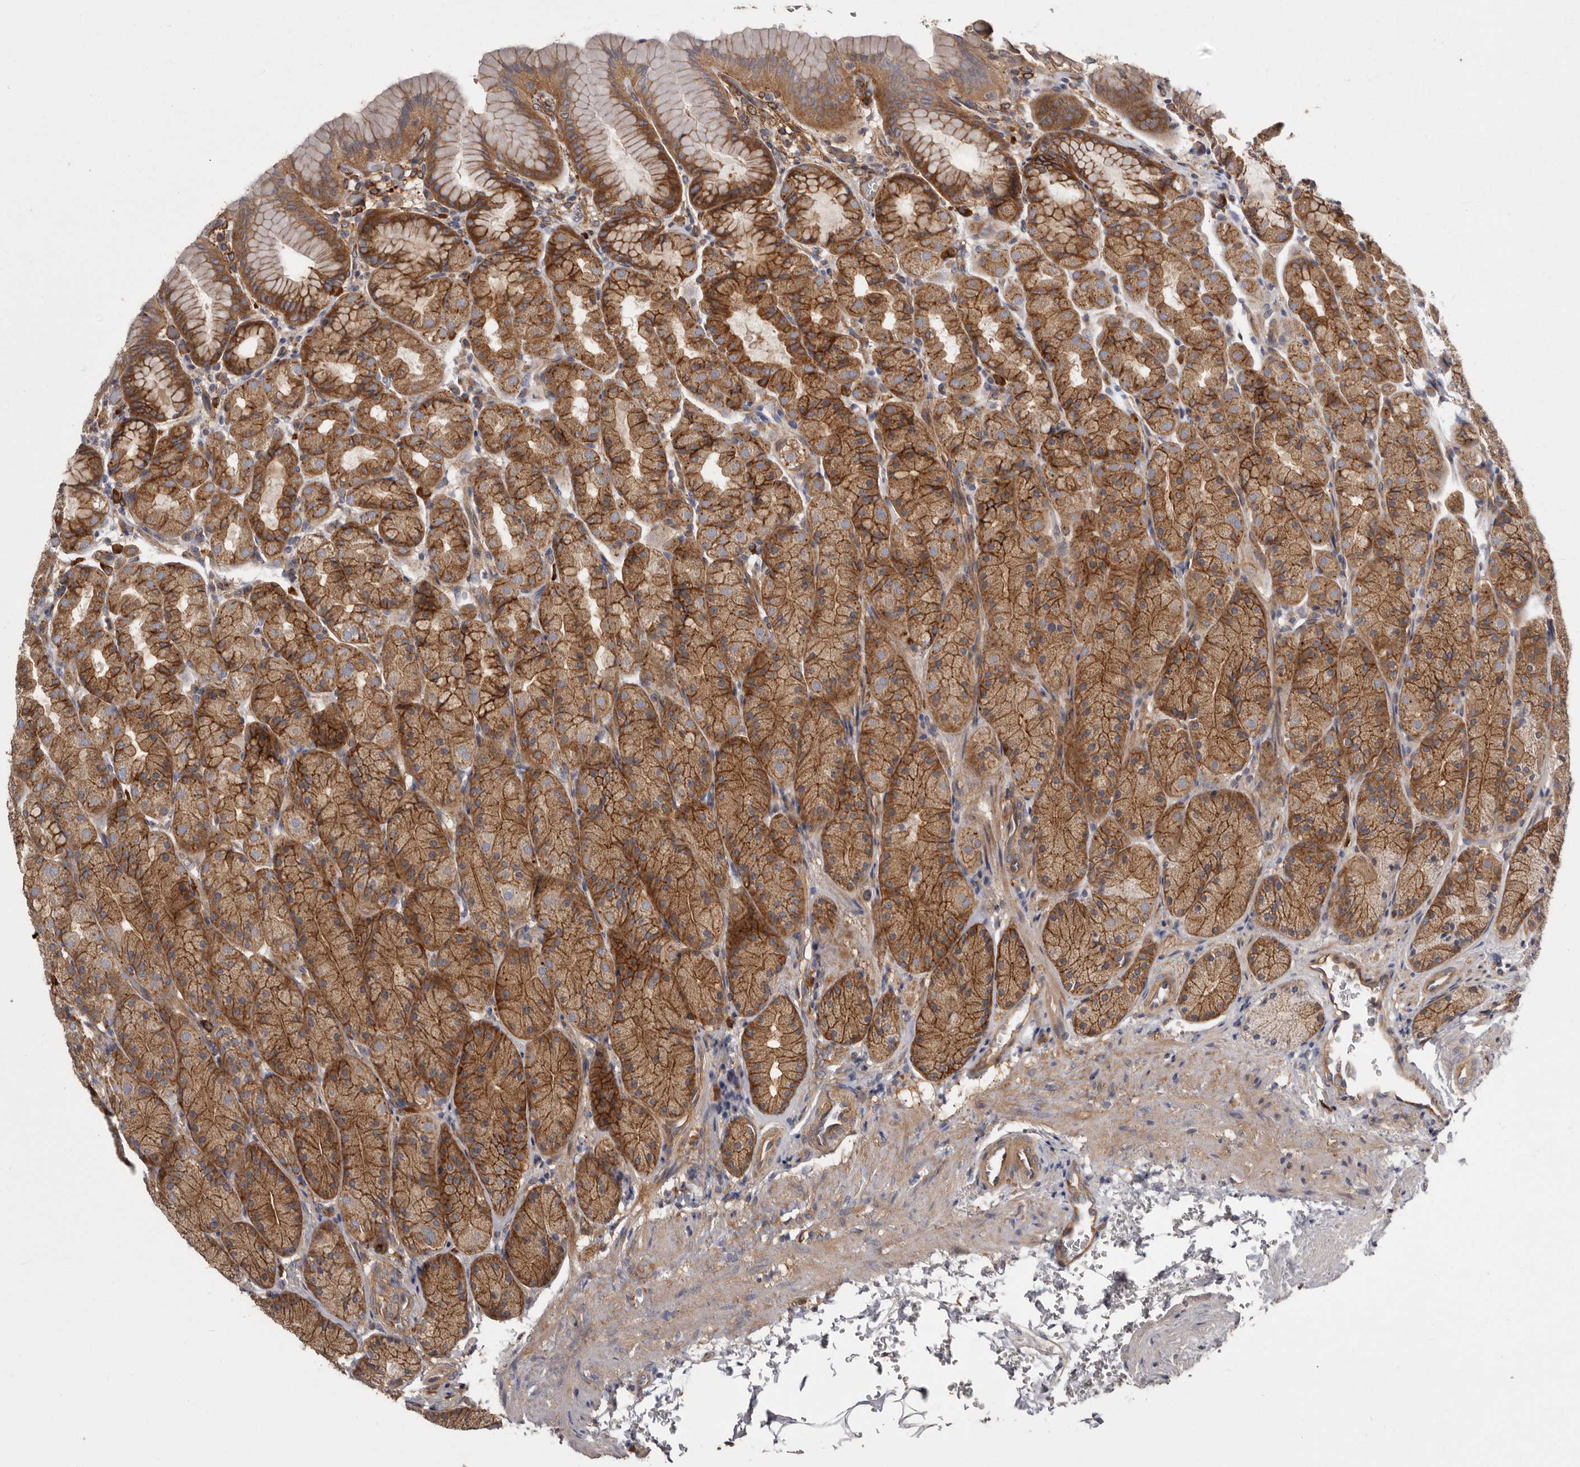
{"staining": {"intensity": "strong", "quantity": ">75%", "location": "cytoplasmic/membranous"}, "tissue": "stomach", "cell_type": "Glandular cells", "image_type": "normal", "snomed": [{"axis": "morphology", "description": "Normal tissue, NOS"}, {"axis": "topography", "description": "Stomach"}], "caption": "Brown immunohistochemical staining in unremarkable human stomach shows strong cytoplasmic/membranous positivity in approximately >75% of glandular cells. (Brightfield microscopy of DAB IHC at high magnification).", "gene": "ENAH", "patient": {"sex": "male", "age": 42}}